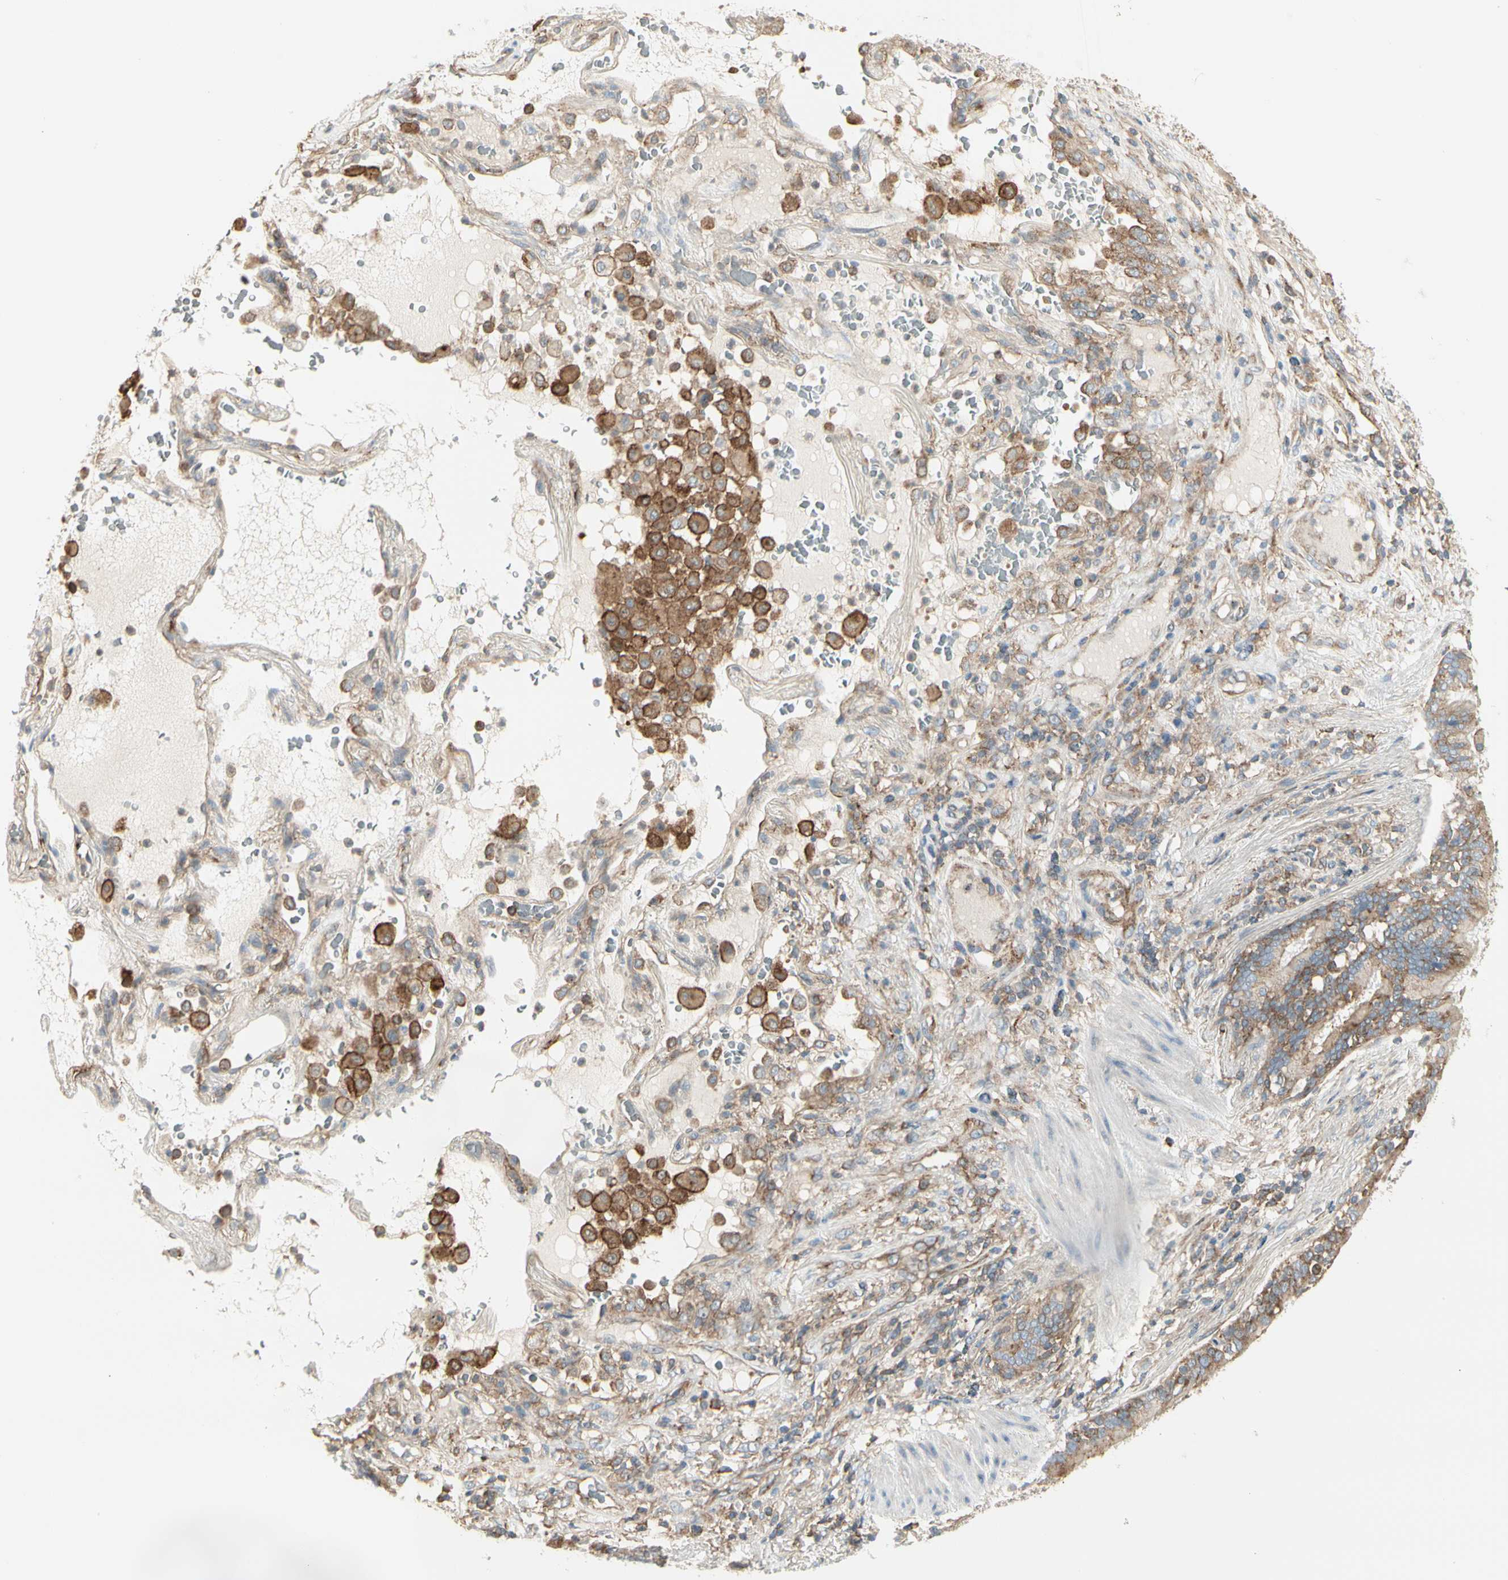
{"staining": {"intensity": "moderate", "quantity": "25%-75%", "location": "cytoplasmic/membranous"}, "tissue": "lung cancer", "cell_type": "Tumor cells", "image_type": "cancer", "snomed": [{"axis": "morphology", "description": "Squamous cell carcinoma, NOS"}, {"axis": "topography", "description": "Lung"}], "caption": "The image shows a brown stain indicating the presence of a protein in the cytoplasmic/membranous of tumor cells in lung squamous cell carcinoma.", "gene": "AGFG1", "patient": {"sex": "male", "age": 57}}